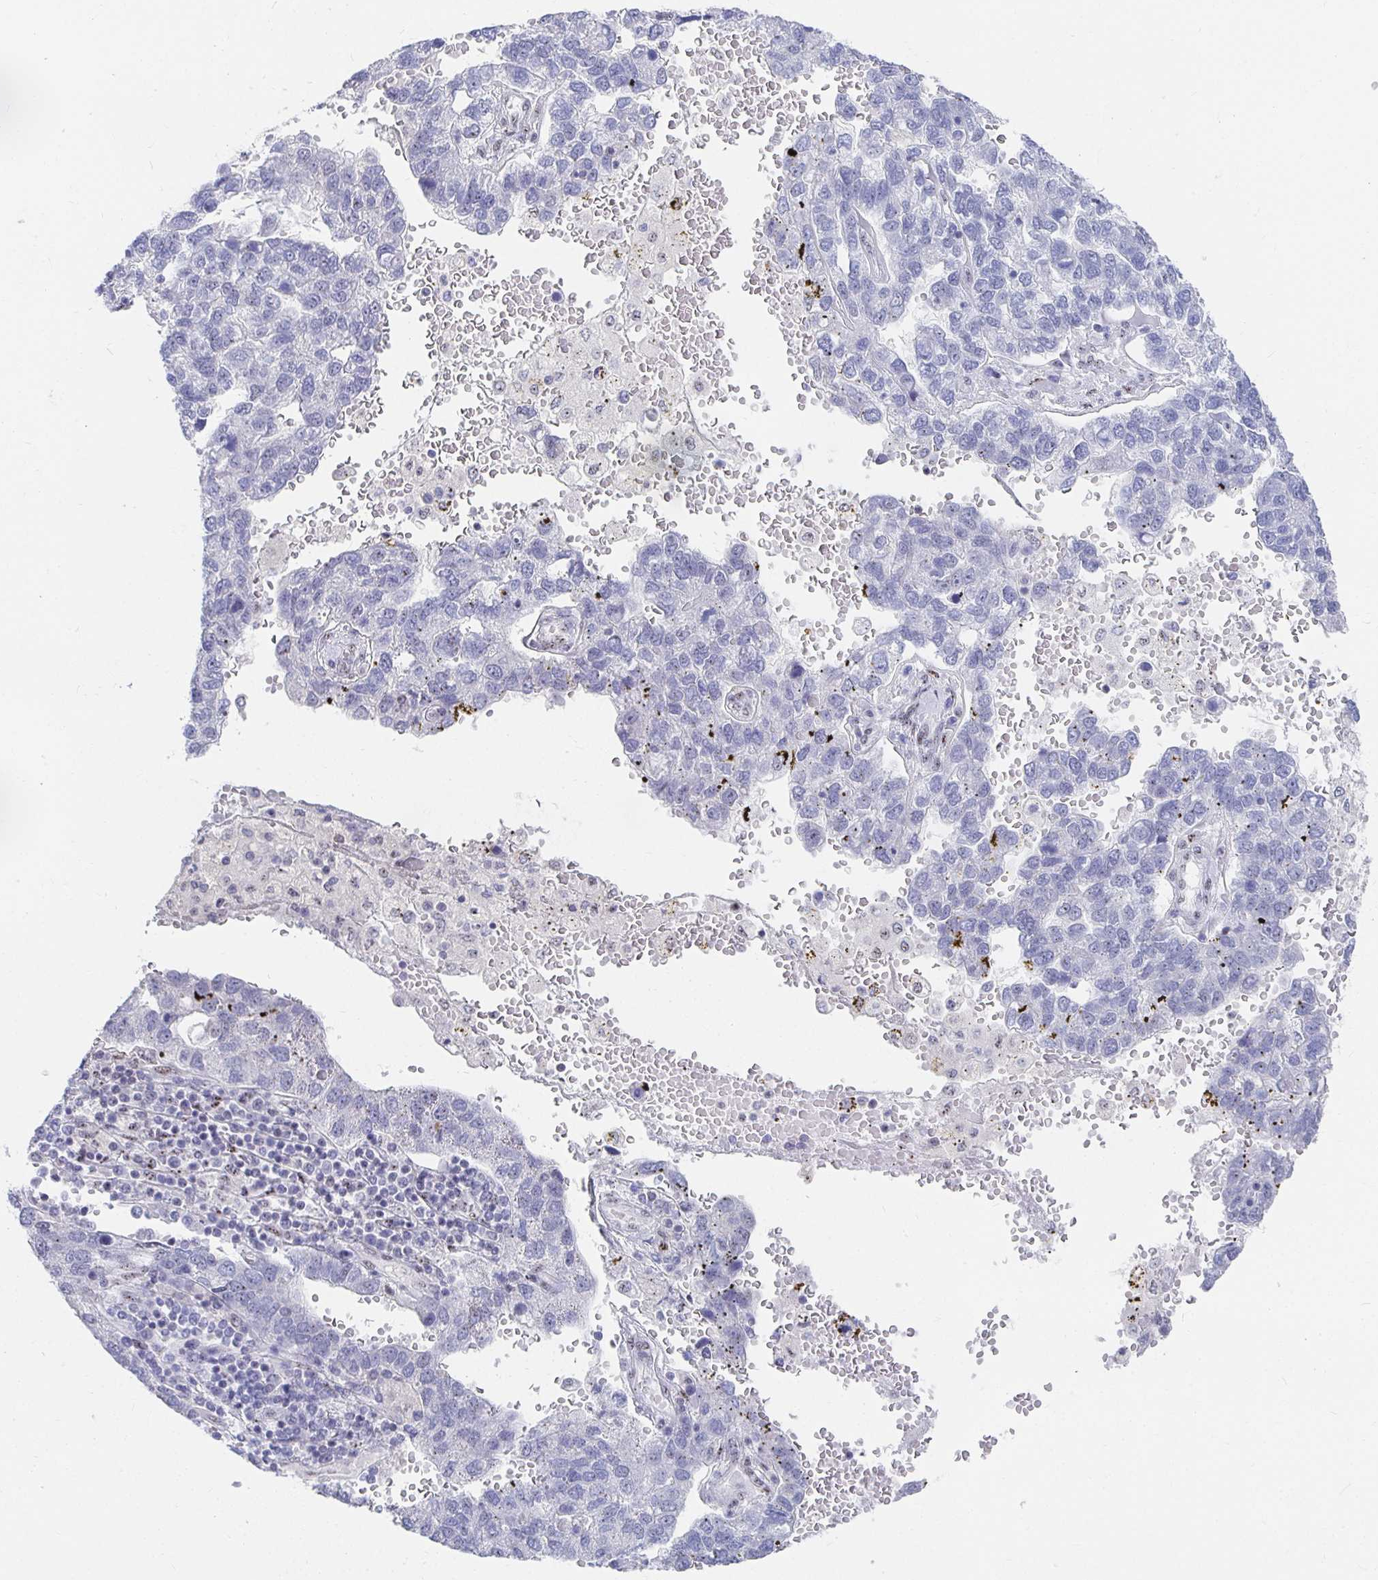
{"staining": {"intensity": "negative", "quantity": "none", "location": "none"}, "tissue": "pancreatic cancer", "cell_type": "Tumor cells", "image_type": "cancer", "snomed": [{"axis": "morphology", "description": "Adenocarcinoma, NOS"}, {"axis": "topography", "description": "Pancreas"}], "caption": "High magnification brightfield microscopy of pancreatic cancer (adenocarcinoma) stained with DAB (brown) and counterstained with hematoxylin (blue): tumor cells show no significant staining.", "gene": "CLIC3", "patient": {"sex": "female", "age": 61}}